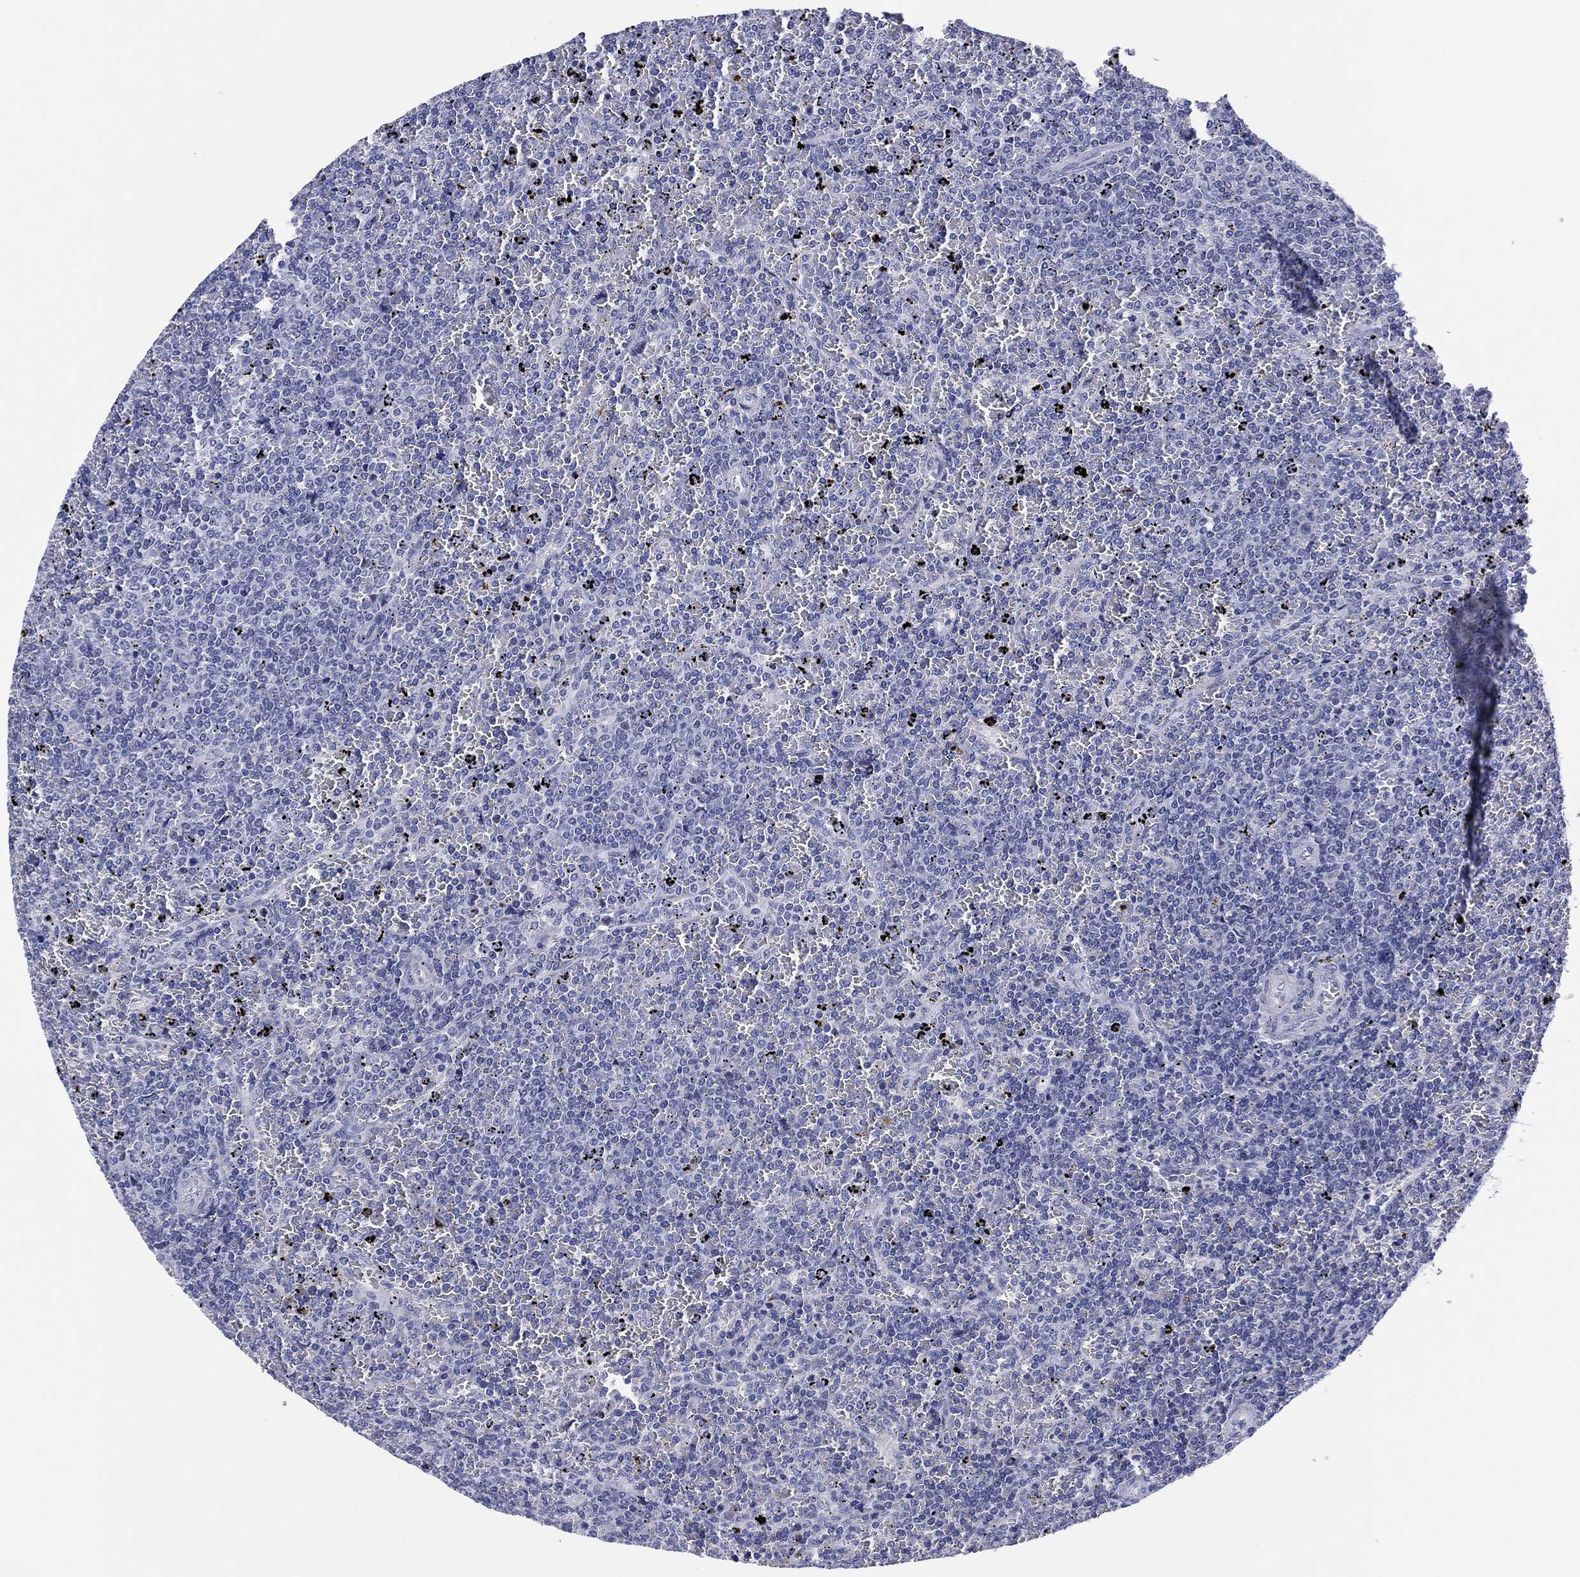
{"staining": {"intensity": "negative", "quantity": "none", "location": "none"}, "tissue": "lymphoma", "cell_type": "Tumor cells", "image_type": "cancer", "snomed": [{"axis": "morphology", "description": "Malignant lymphoma, non-Hodgkin's type, Low grade"}, {"axis": "topography", "description": "Spleen"}], "caption": "This is an IHC image of malignant lymphoma, non-Hodgkin's type (low-grade). There is no positivity in tumor cells.", "gene": "CLIP3", "patient": {"sex": "female", "age": 77}}